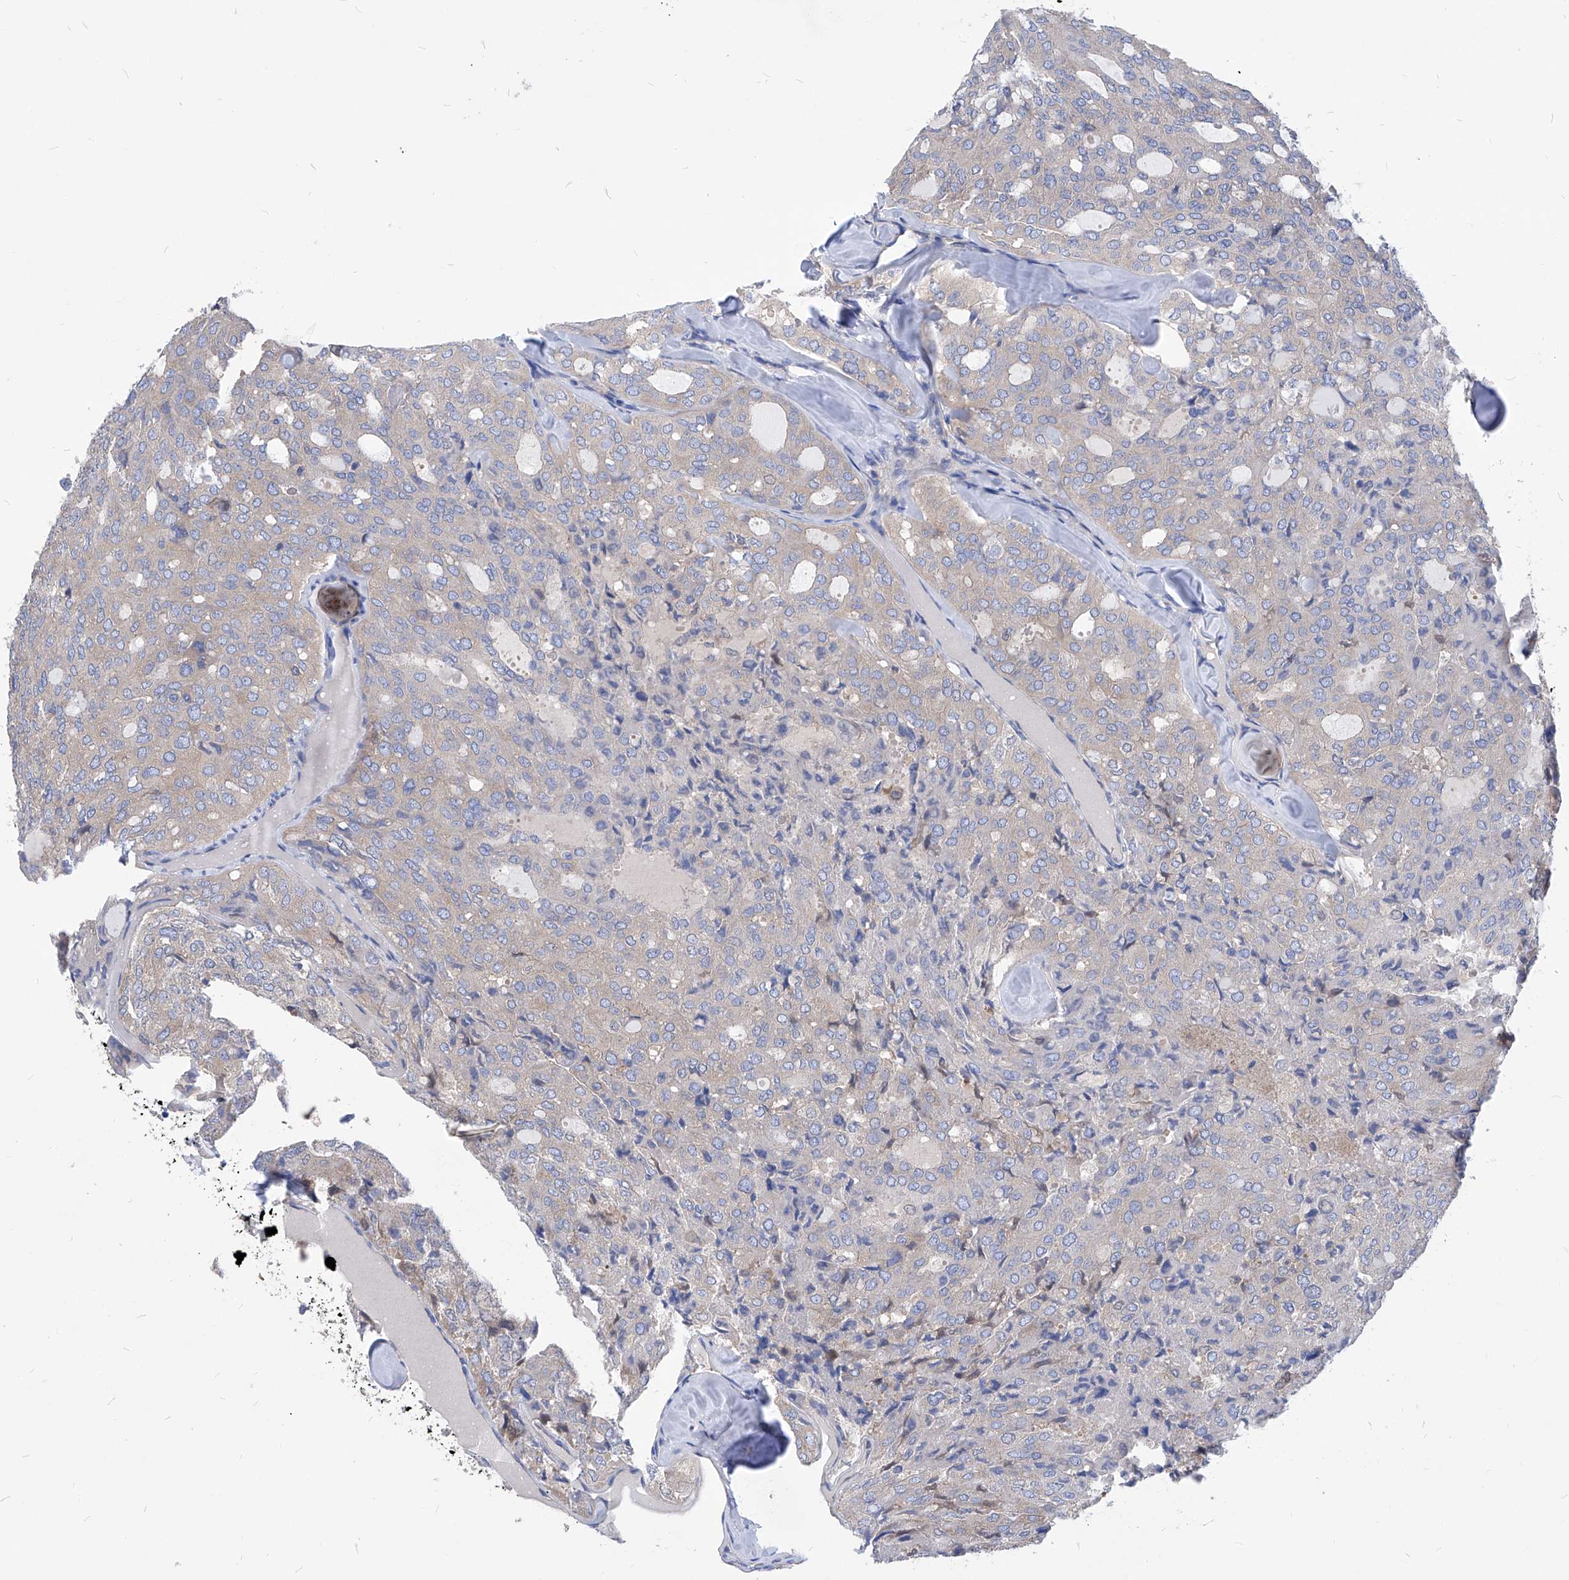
{"staining": {"intensity": "negative", "quantity": "none", "location": "none"}, "tissue": "thyroid cancer", "cell_type": "Tumor cells", "image_type": "cancer", "snomed": [{"axis": "morphology", "description": "Follicular adenoma carcinoma, NOS"}, {"axis": "topography", "description": "Thyroid gland"}], "caption": "Immunohistochemistry (IHC) micrograph of follicular adenoma carcinoma (thyroid) stained for a protein (brown), which displays no positivity in tumor cells.", "gene": "XPNPEP1", "patient": {"sex": "male", "age": 75}}